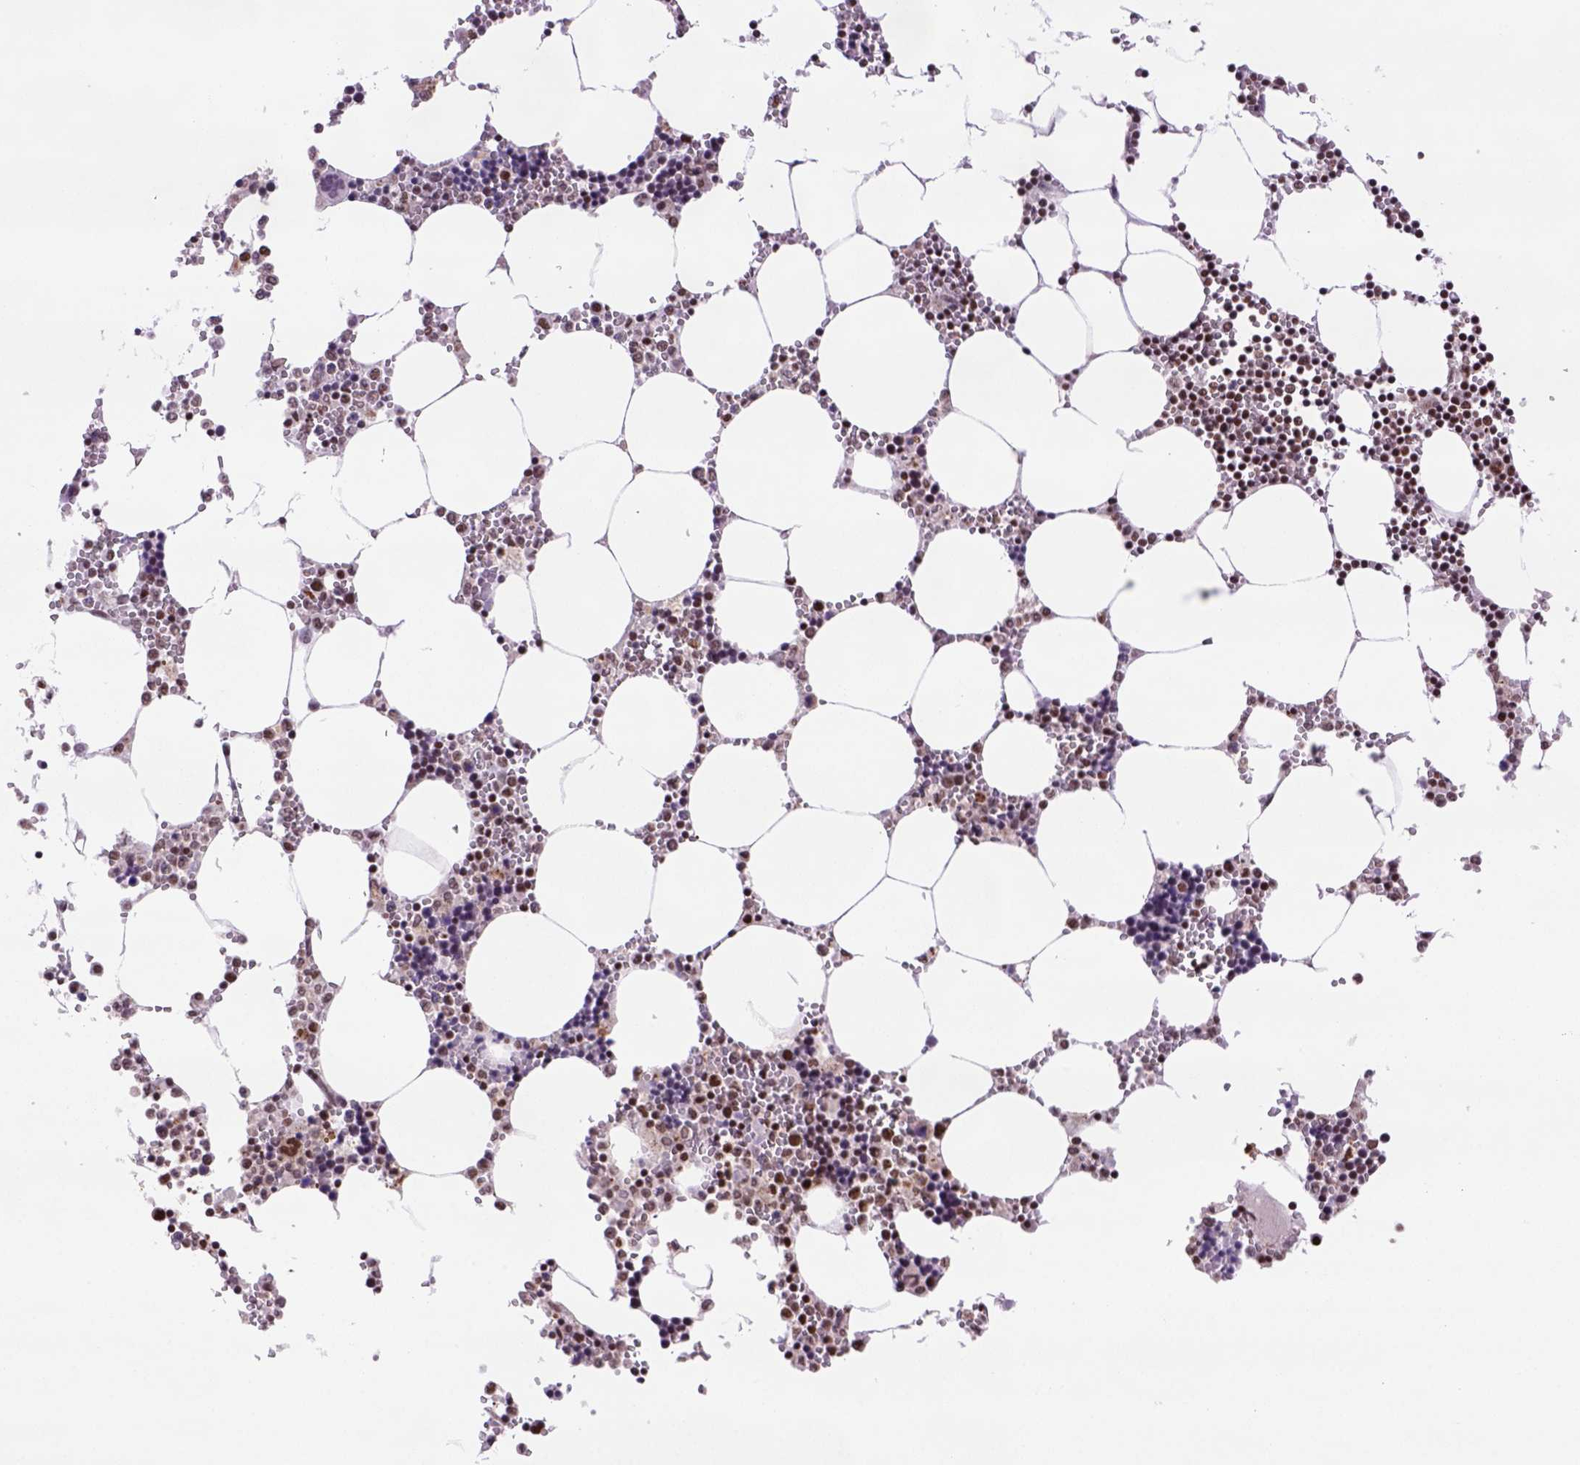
{"staining": {"intensity": "strong", "quantity": ">75%", "location": "nuclear"}, "tissue": "bone marrow", "cell_type": "Hematopoietic cells", "image_type": "normal", "snomed": [{"axis": "morphology", "description": "Normal tissue, NOS"}, {"axis": "topography", "description": "Bone marrow"}], "caption": "DAB (3,3'-diaminobenzidine) immunohistochemical staining of unremarkable bone marrow displays strong nuclear protein positivity in approximately >75% of hematopoietic cells.", "gene": "NSMCE2", "patient": {"sex": "male", "age": 54}}